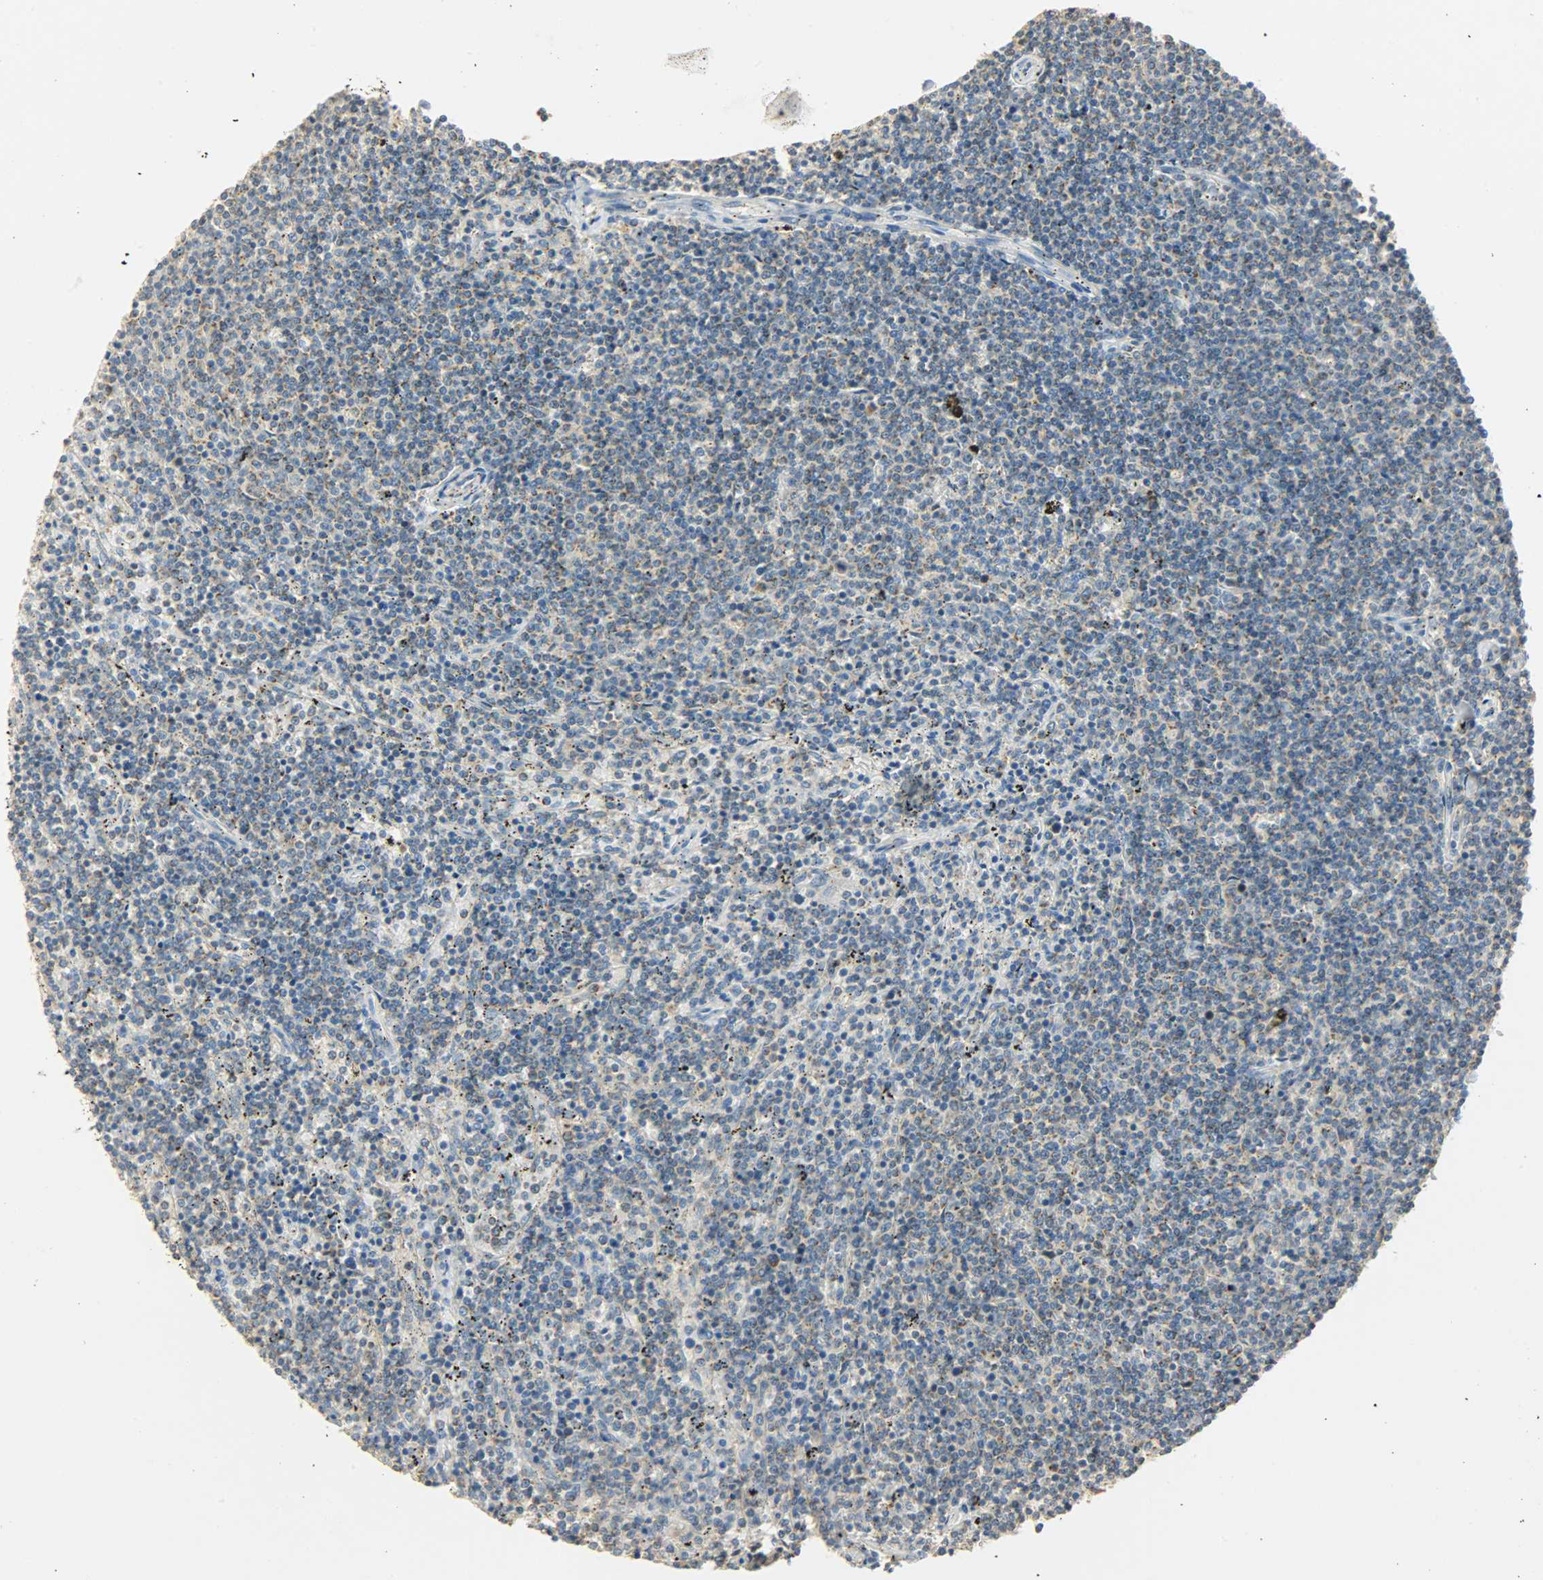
{"staining": {"intensity": "weak", "quantity": "25%-75%", "location": "cytoplasmic/membranous"}, "tissue": "lymphoma", "cell_type": "Tumor cells", "image_type": "cancer", "snomed": [{"axis": "morphology", "description": "Malignant lymphoma, non-Hodgkin's type, Low grade"}, {"axis": "topography", "description": "Spleen"}], "caption": "Tumor cells display low levels of weak cytoplasmic/membranous staining in approximately 25%-75% of cells in lymphoma.", "gene": "NNT", "patient": {"sex": "female", "age": 50}}